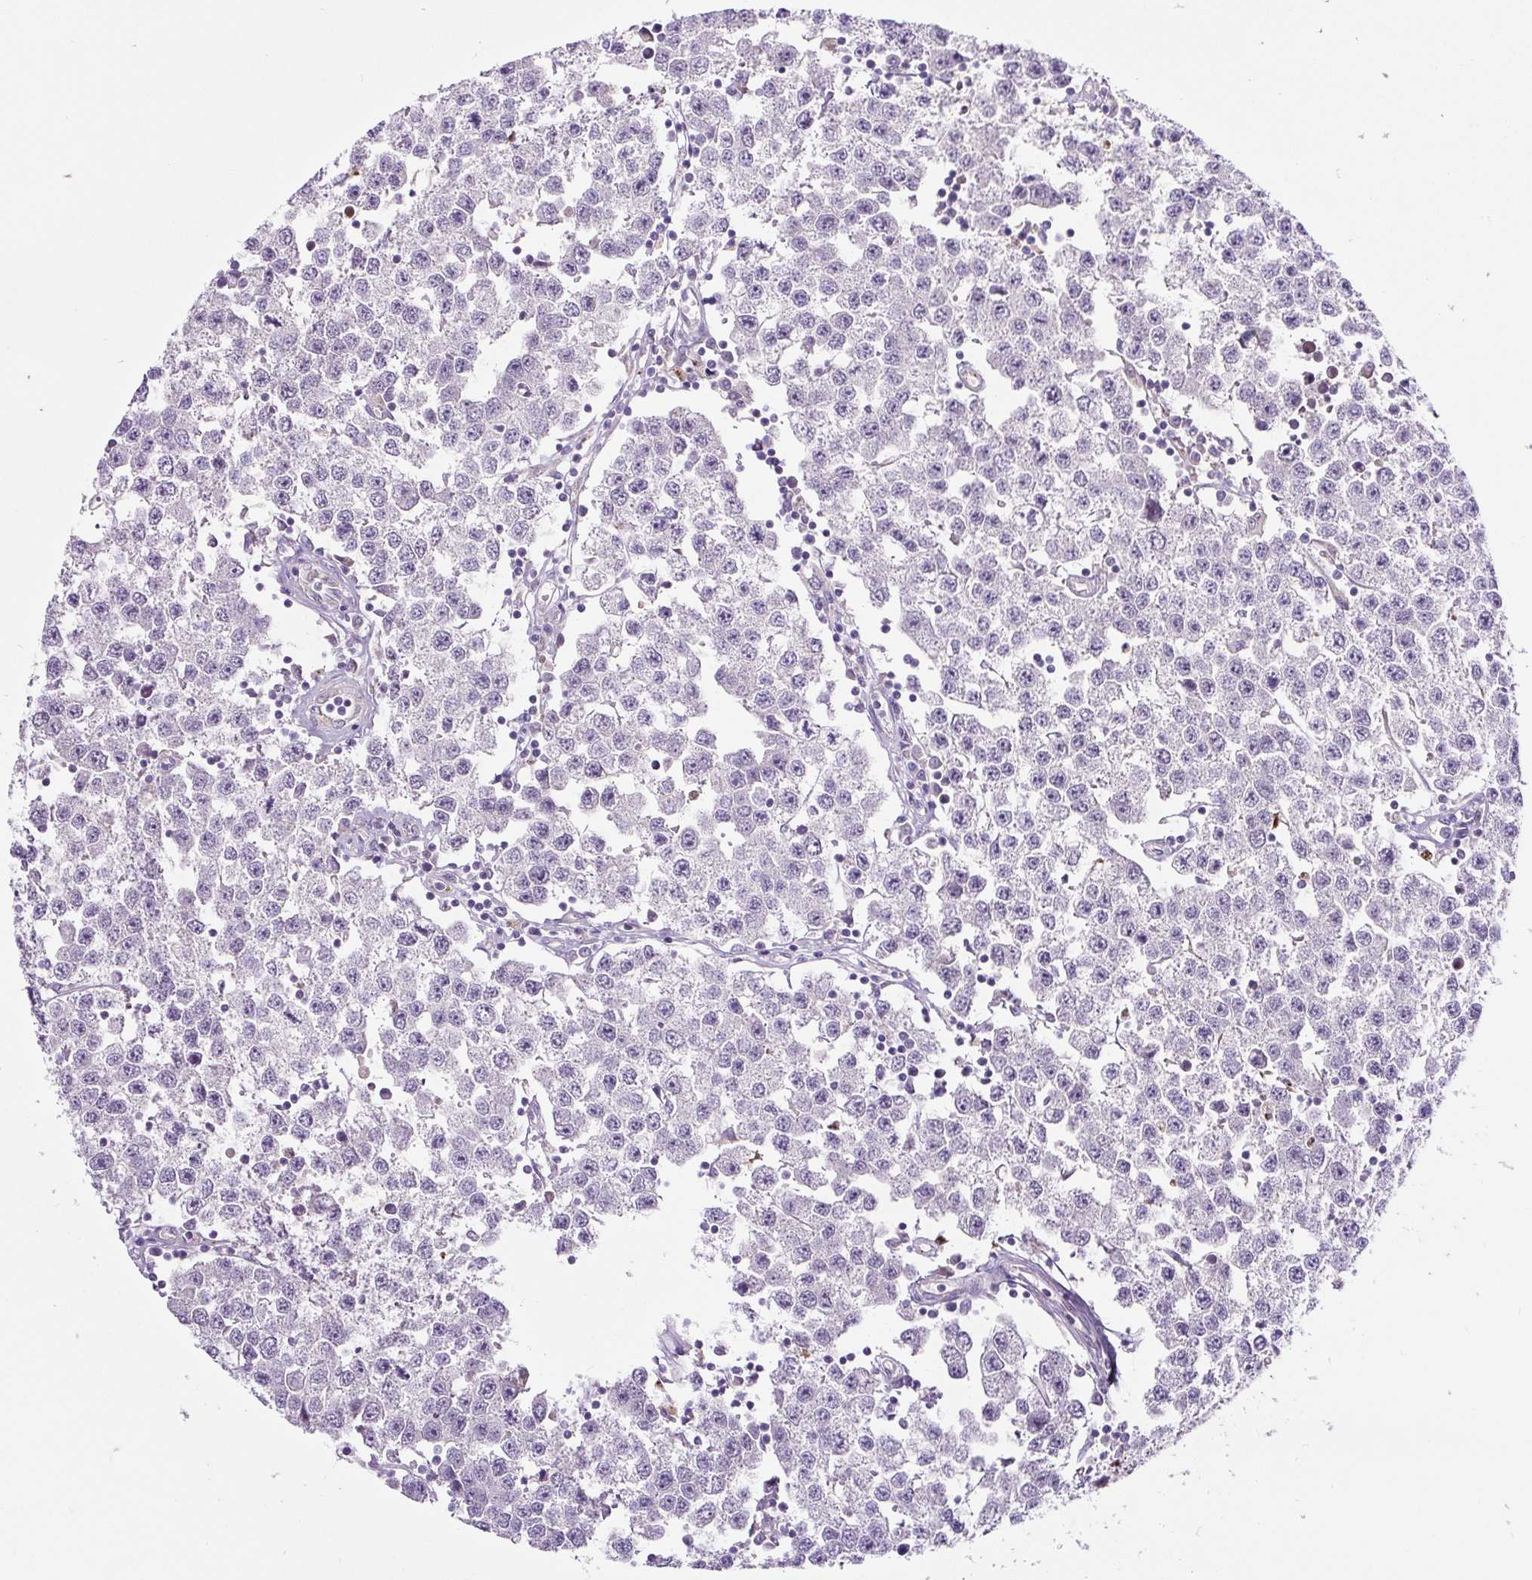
{"staining": {"intensity": "negative", "quantity": "none", "location": "none"}, "tissue": "testis cancer", "cell_type": "Tumor cells", "image_type": "cancer", "snomed": [{"axis": "morphology", "description": "Seminoma, NOS"}, {"axis": "topography", "description": "Testis"}], "caption": "Immunohistochemical staining of human testis cancer (seminoma) shows no significant positivity in tumor cells.", "gene": "HPS4", "patient": {"sex": "male", "age": 34}}